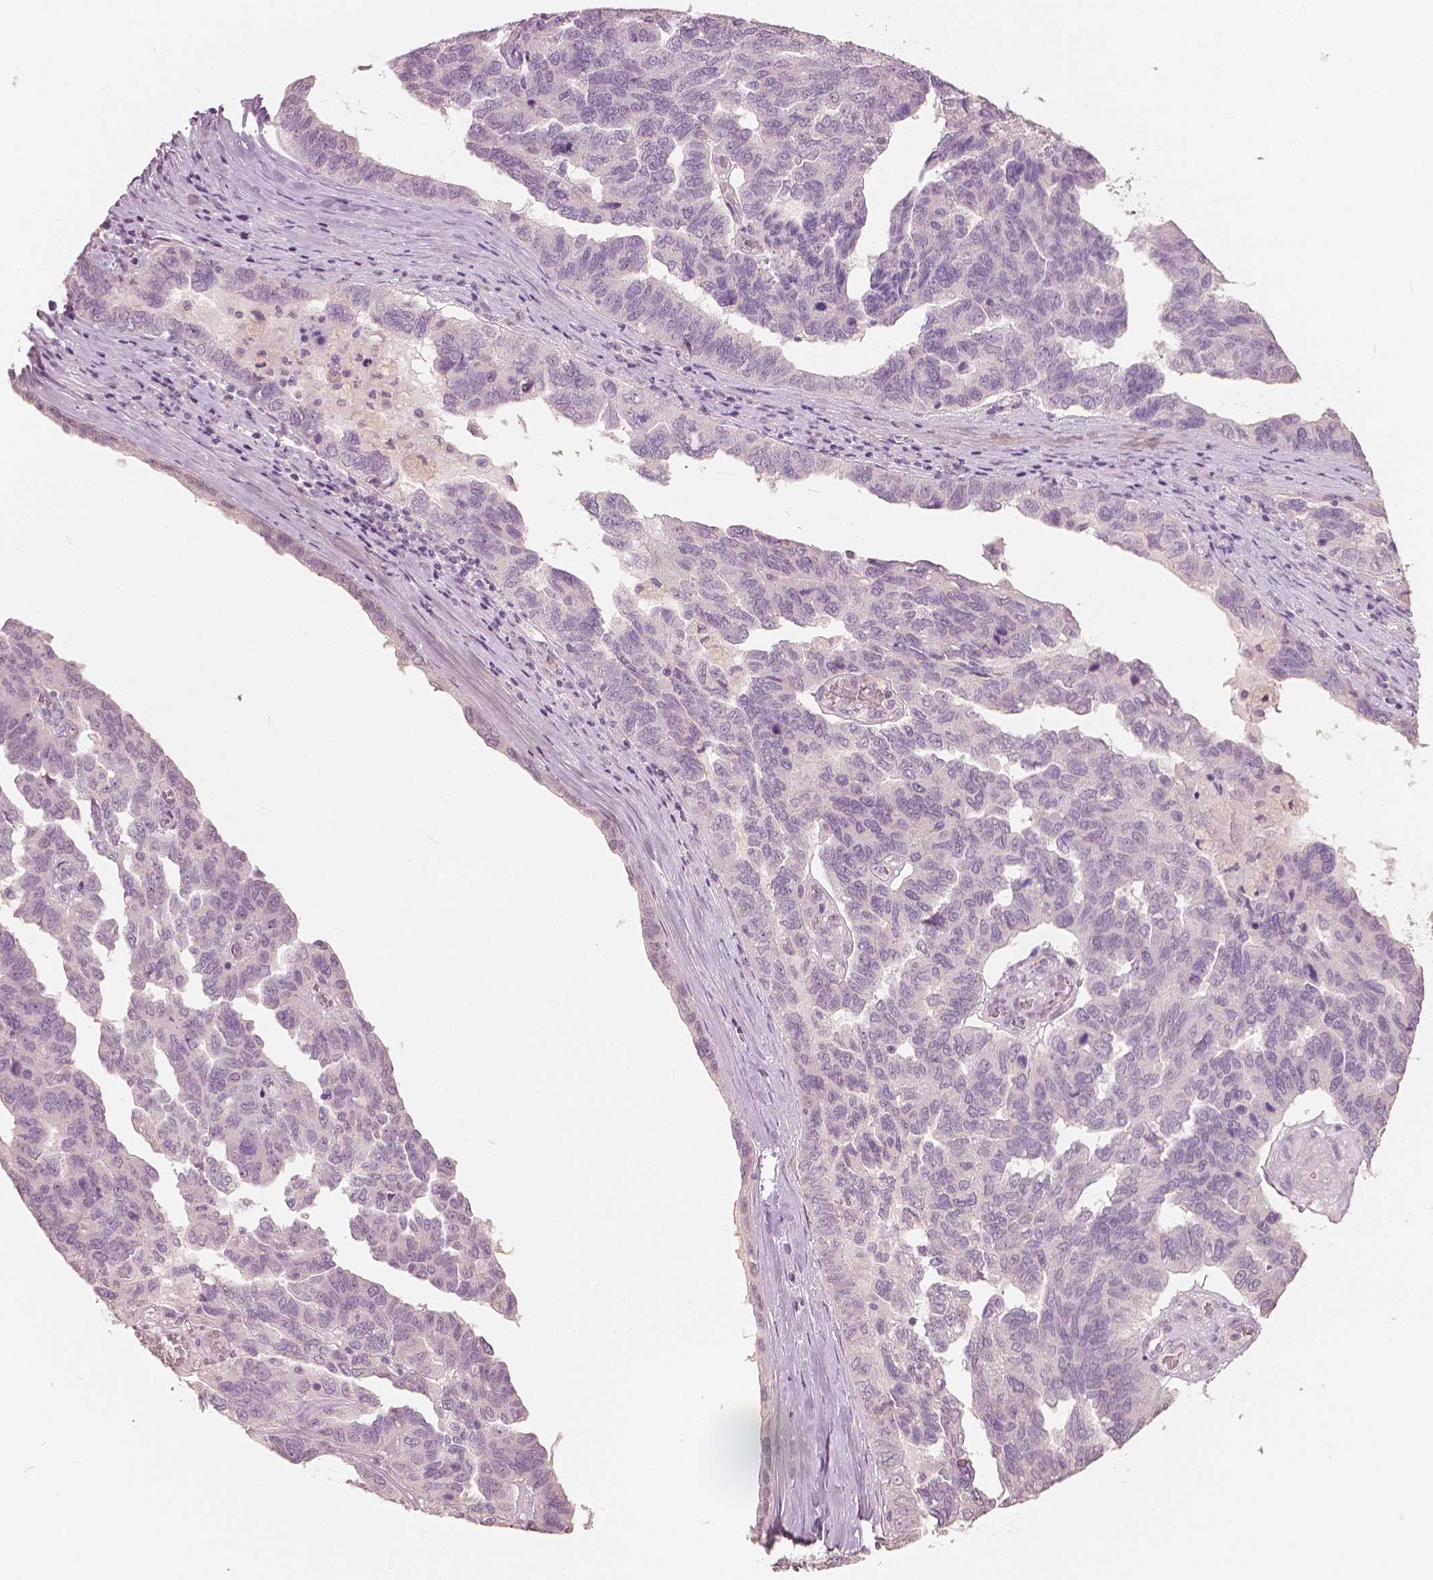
{"staining": {"intensity": "negative", "quantity": "none", "location": "none"}, "tissue": "ovarian cancer", "cell_type": "Tumor cells", "image_type": "cancer", "snomed": [{"axis": "morphology", "description": "Cystadenocarcinoma, serous, NOS"}, {"axis": "topography", "description": "Ovary"}], "caption": "Tumor cells show no significant expression in ovarian cancer (serous cystadenocarcinoma). Nuclei are stained in blue.", "gene": "NANOG", "patient": {"sex": "female", "age": 64}}